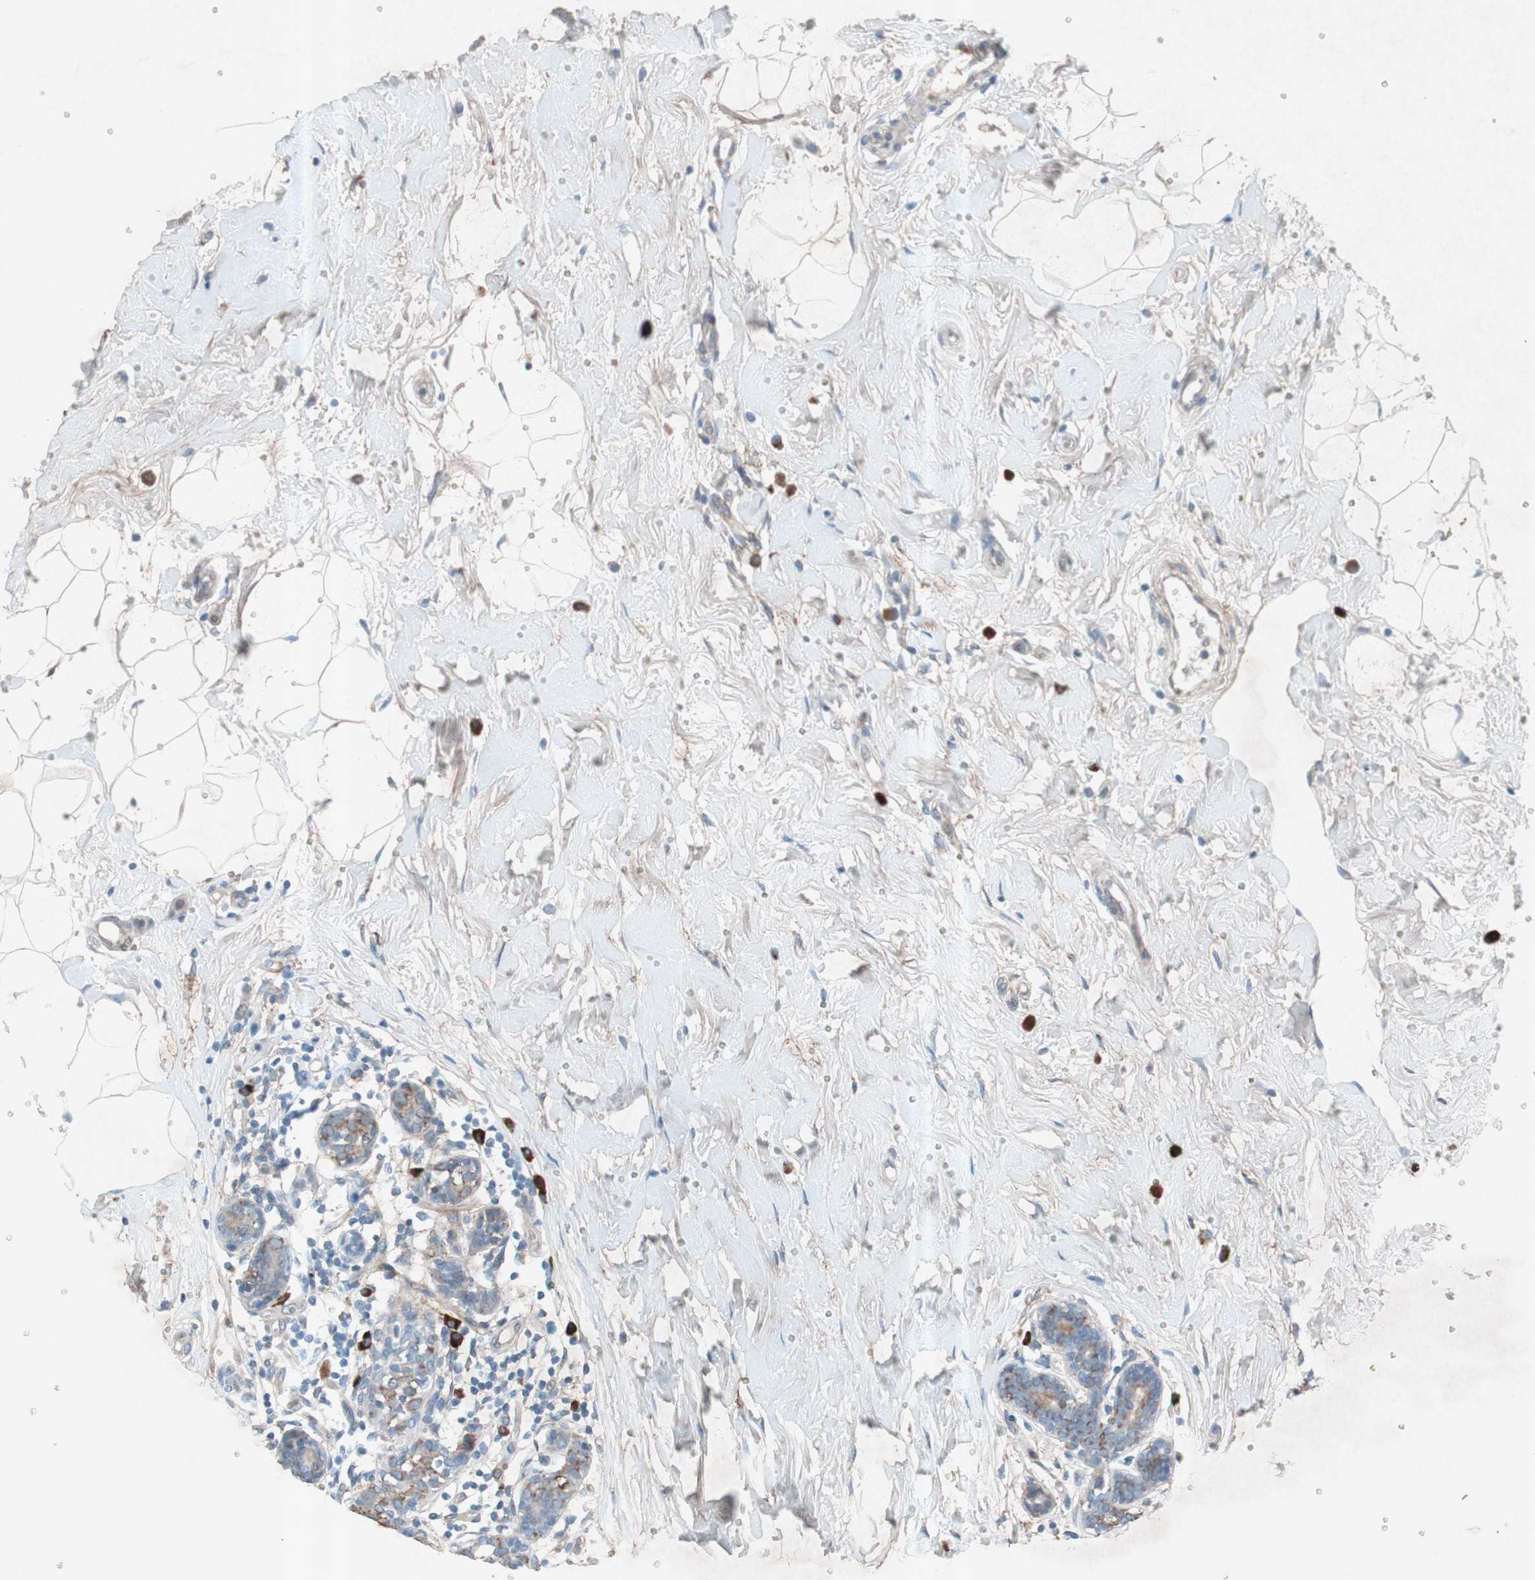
{"staining": {"intensity": "moderate", "quantity": "25%-75%", "location": "cytoplasmic/membranous"}, "tissue": "breast cancer", "cell_type": "Tumor cells", "image_type": "cancer", "snomed": [{"axis": "morphology", "description": "Lobular carcinoma, in situ"}, {"axis": "morphology", "description": "Lobular carcinoma"}, {"axis": "topography", "description": "Breast"}], "caption": "High-power microscopy captured an immunohistochemistry (IHC) photomicrograph of breast cancer, revealing moderate cytoplasmic/membranous positivity in about 25%-75% of tumor cells. (DAB IHC, brown staining for protein, blue staining for nuclei).", "gene": "GRB7", "patient": {"sex": "female", "age": 41}}